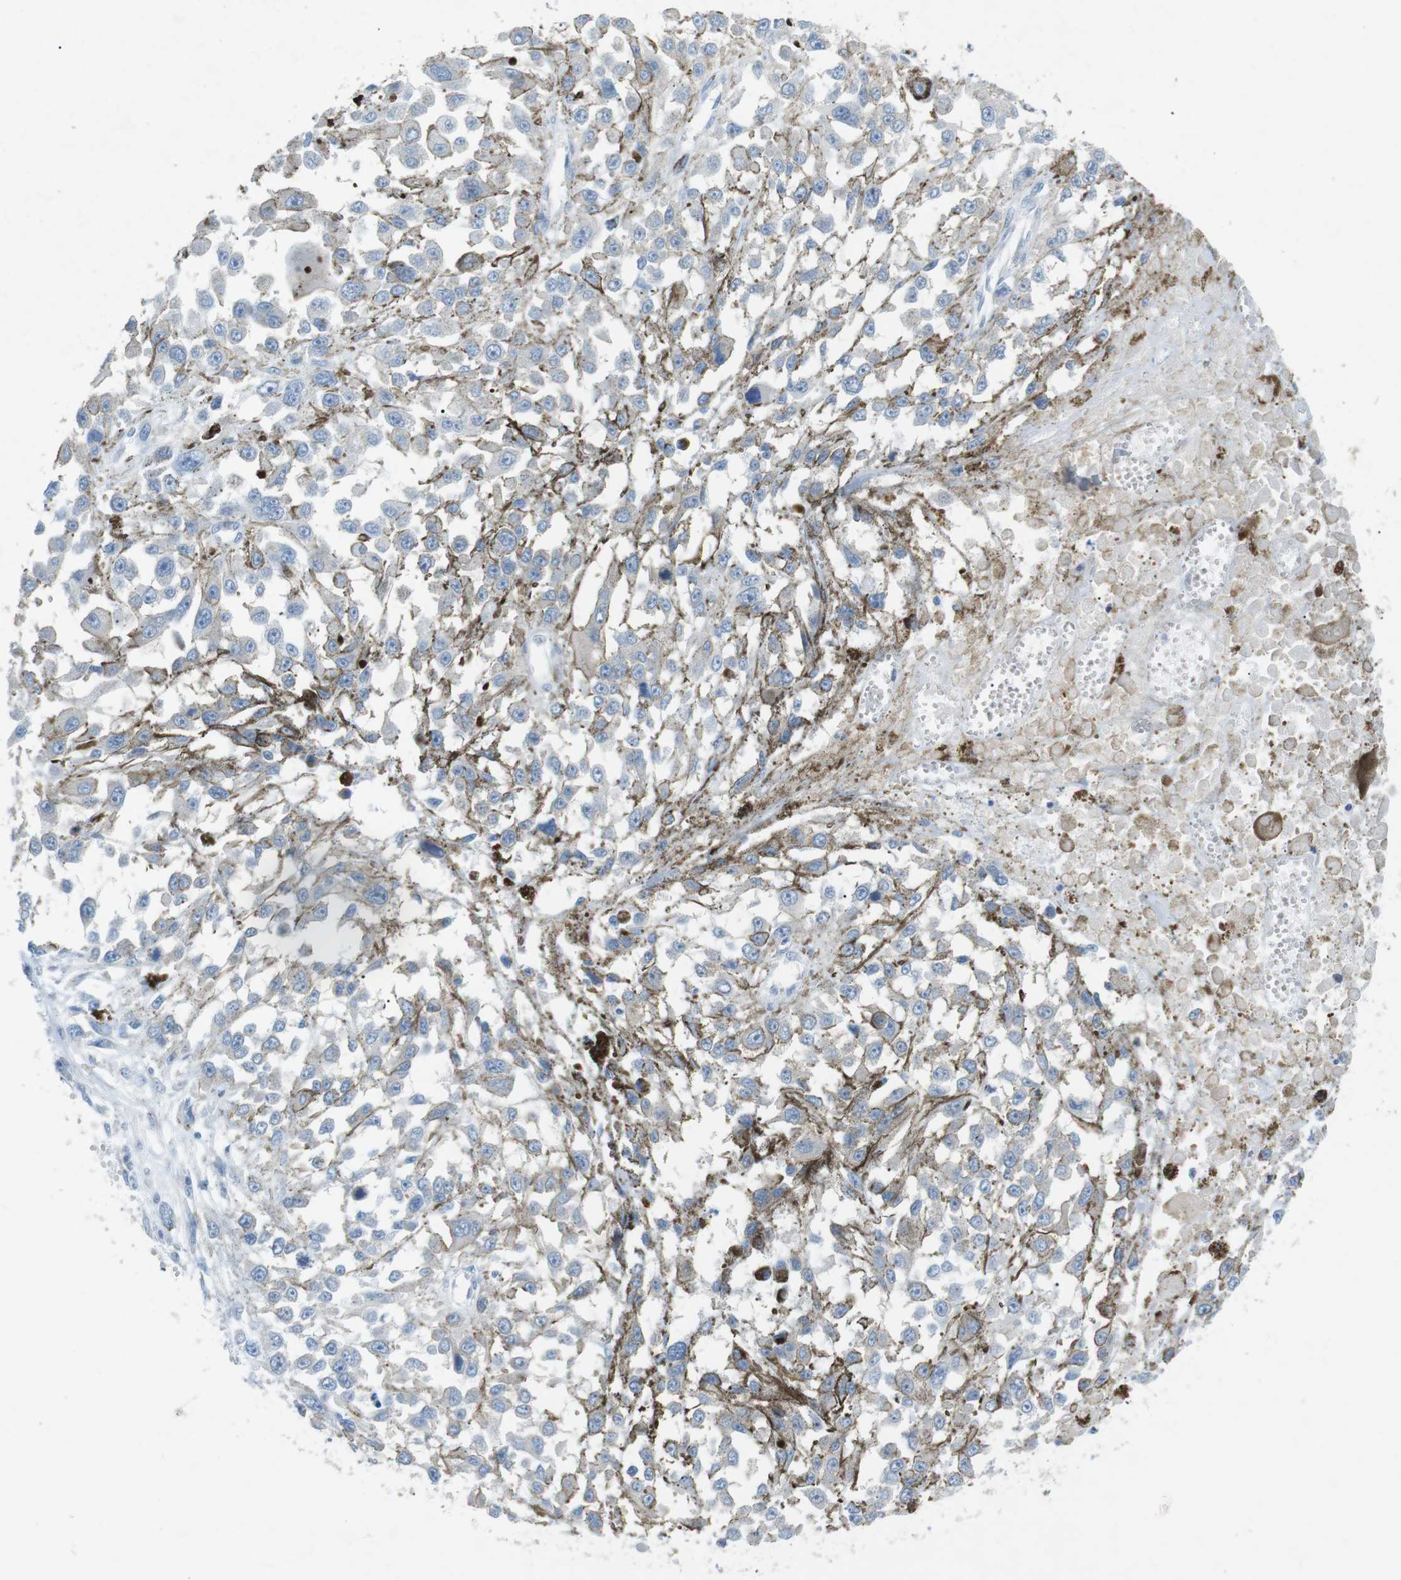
{"staining": {"intensity": "negative", "quantity": "none", "location": "none"}, "tissue": "melanoma", "cell_type": "Tumor cells", "image_type": "cancer", "snomed": [{"axis": "morphology", "description": "Malignant melanoma, Metastatic site"}, {"axis": "topography", "description": "Lymph node"}], "caption": "Photomicrograph shows no protein expression in tumor cells of malignant melanoma (metastatic site) tissue.", "gene": "SALL4", "patient": {"sex": "male", "age": 59}}